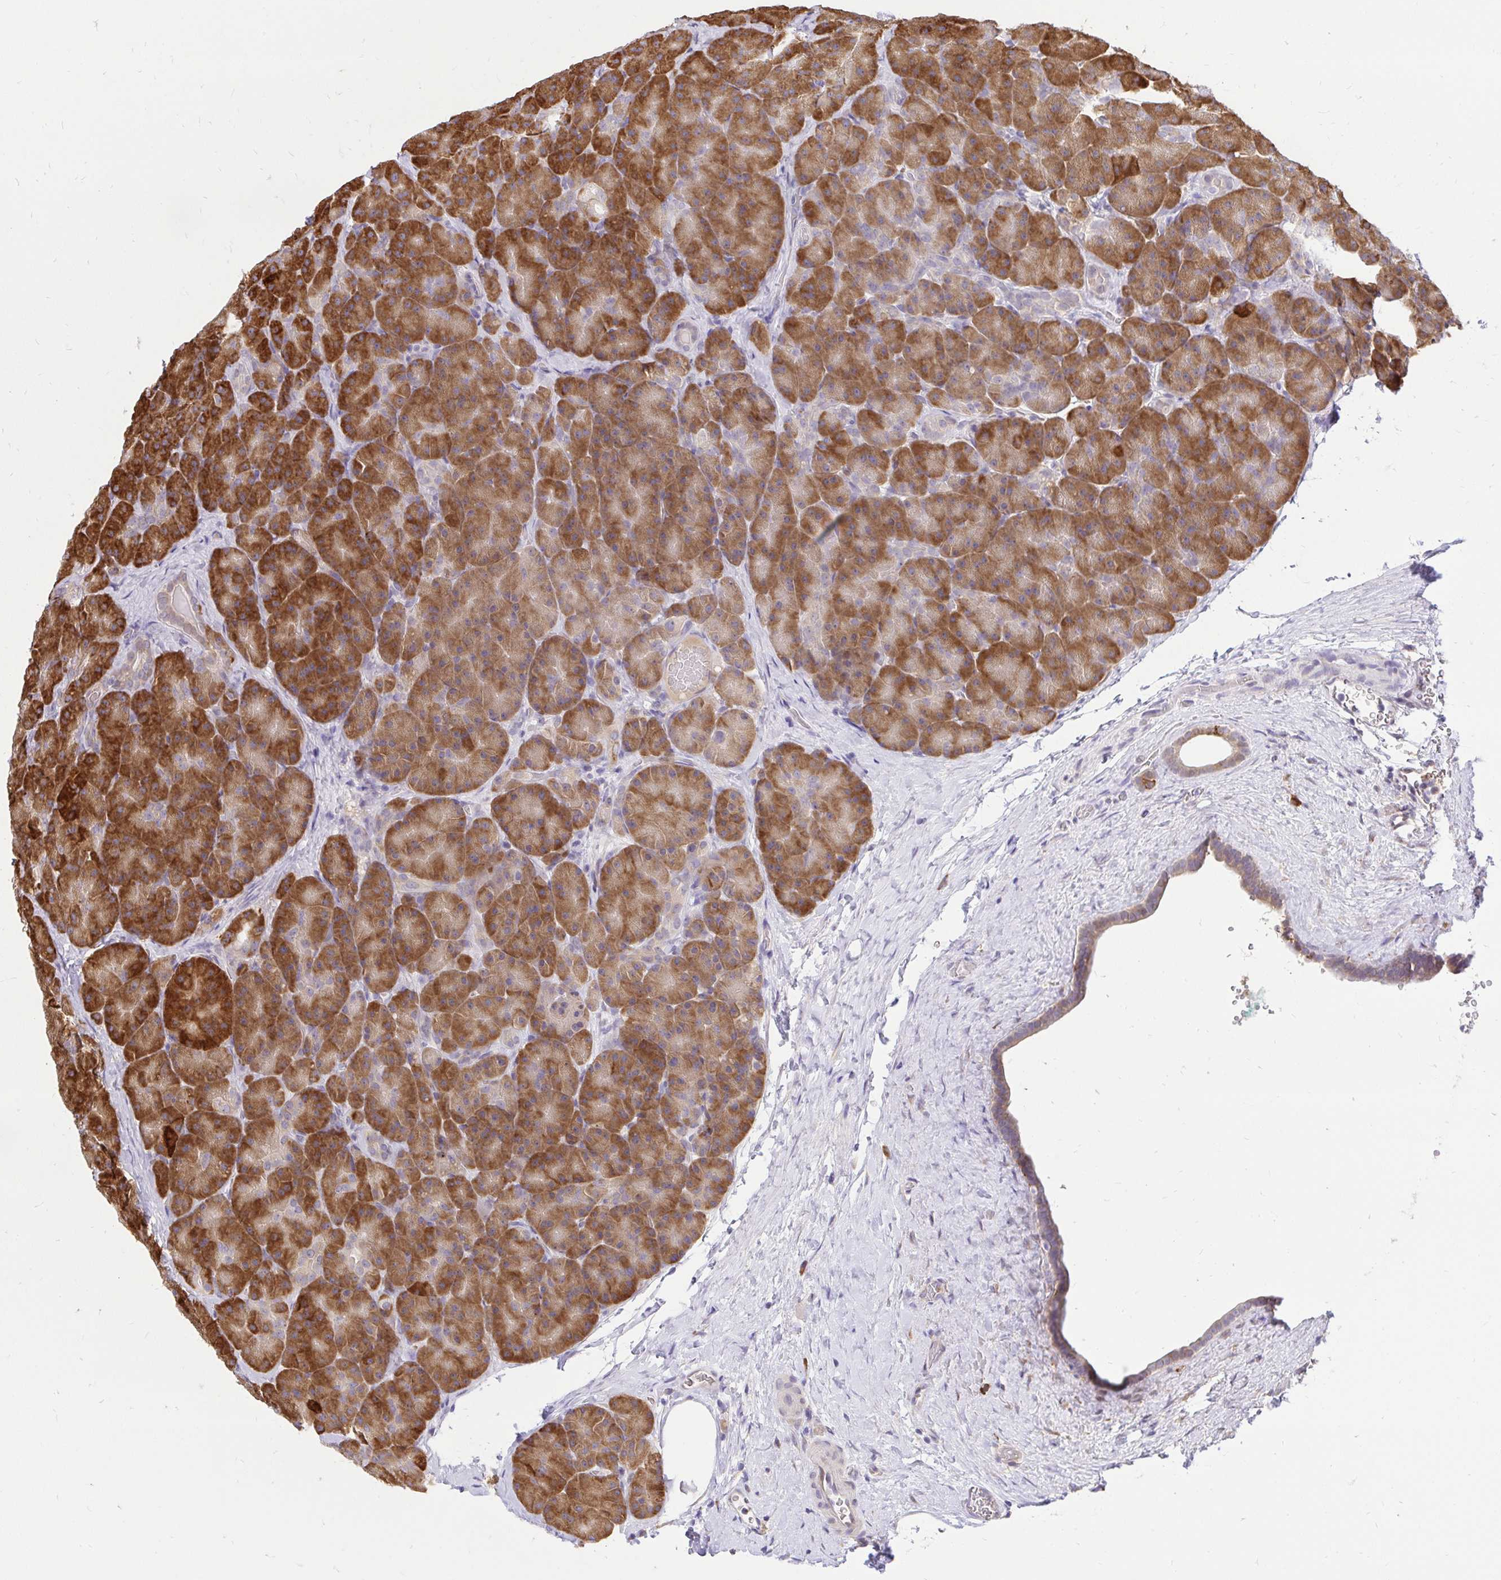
{"staining": {"intensity": "strong", "quantity": ">75%", "location": "cytoplasmic/membranous"}, "tissue": "pancreas", "cell_type": "Exocrine glandular cells", "image_type": "normal", "snomed": [{"axis": "morphology", "description": "Normal tissue, NOS"}, {"axis": "topography", "description": "Pancreas"}], "caption": "Protein expression analysis of normal human pancreas reveals strong cytoplasmic/membranous expression in approximately >75% of exocrine glandular cells.", "gene": "NAALAD2", "patient": {"sex": "male", "age": 57}}